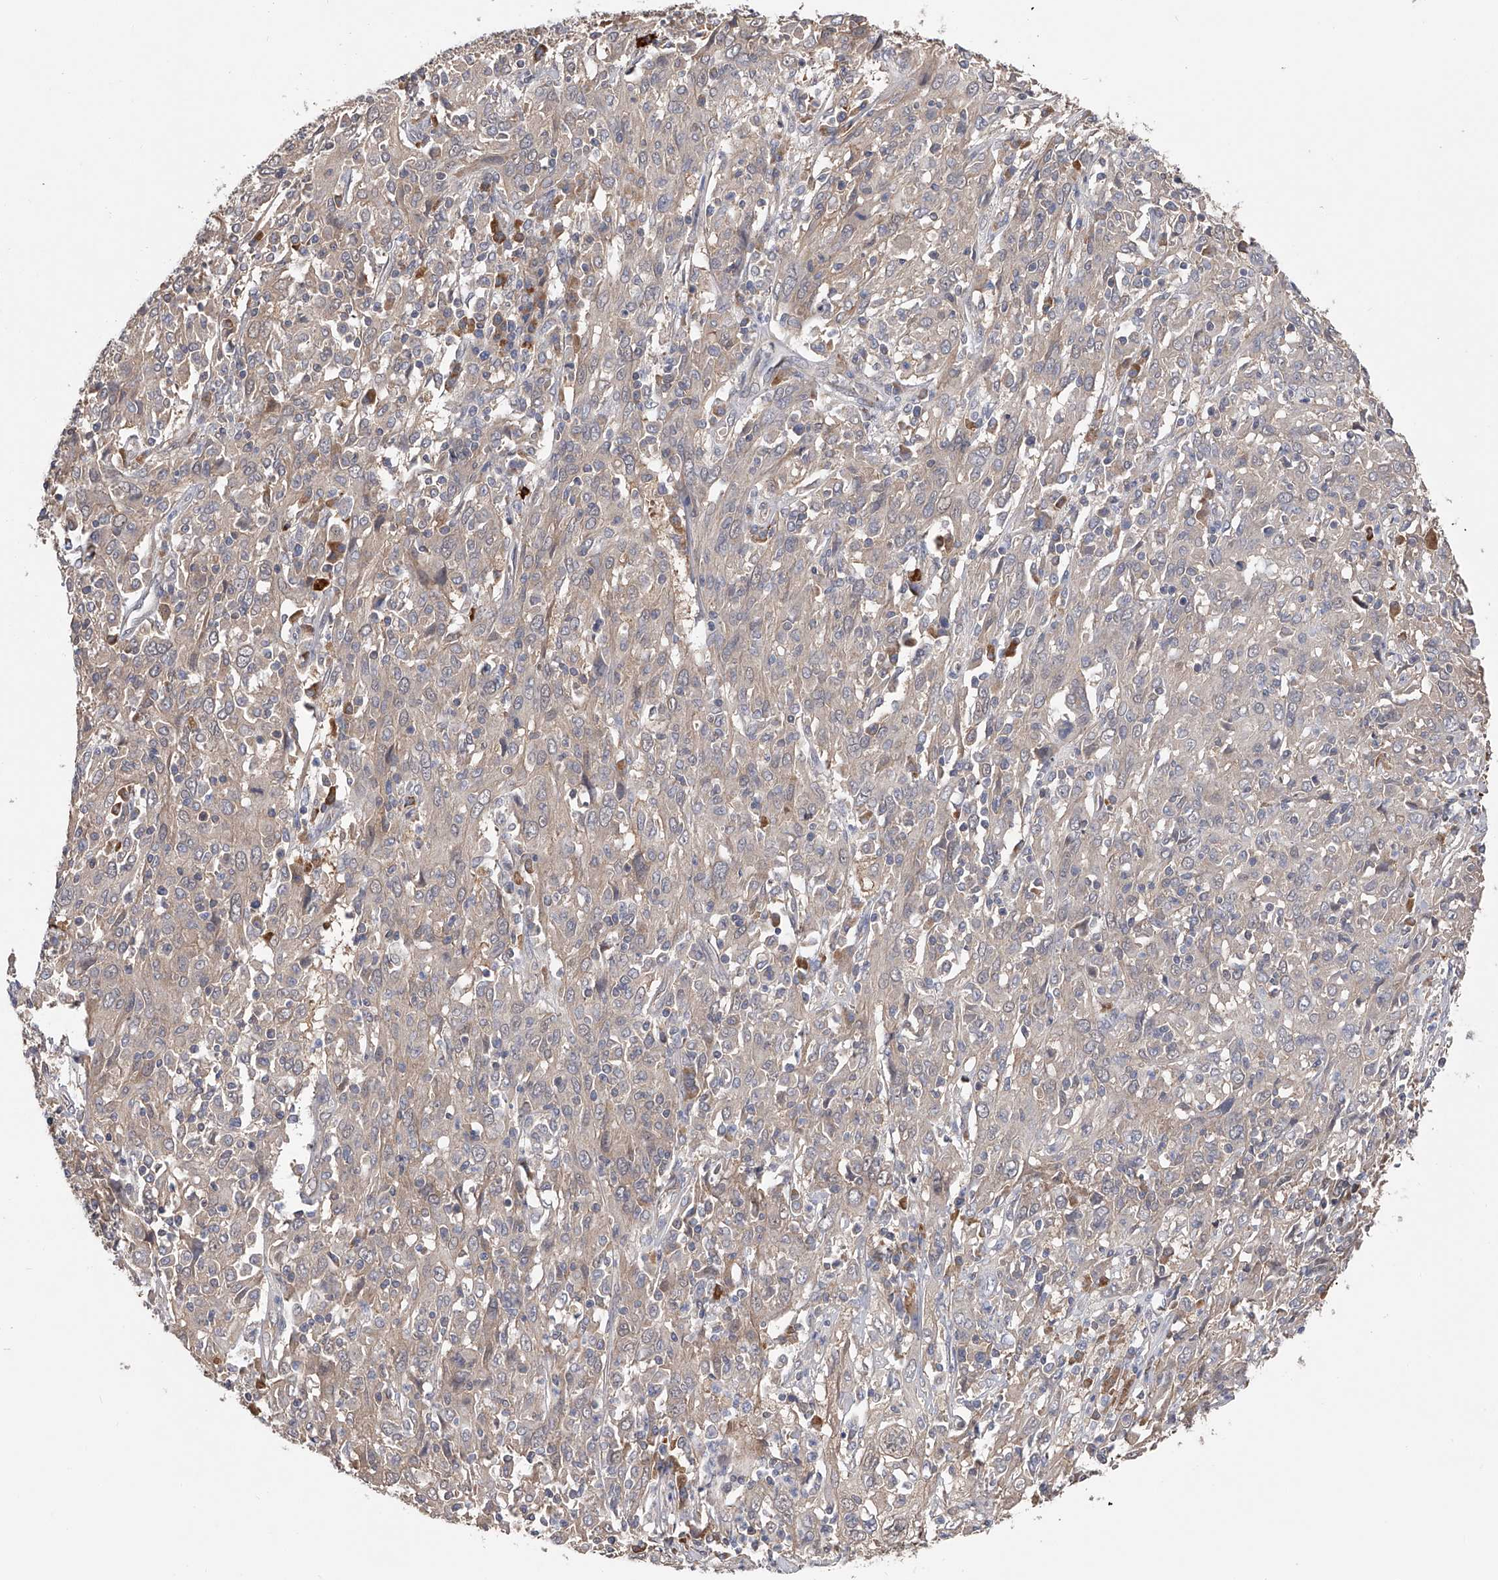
{"staining": {"intensity": "negative", "quantity": "none", "location": "none"}, "tissue": "cervical cancer", "cell_type": "Tumor cells", "image_type": "cancer", "snomed": [{"axis": "morphology", "description": "Squamous cell carcinoma, NOS"}, {"axis": "topography", "description": "Cervix"}], "caption": "This micrograph is of cervical cancer (squamous cell carcinoma) stained with immunohistochemistry (IHC) to label a protein in brown with the nuclei are counter-stained blue. There is no expression in tumor cells. (DAB immunohistochemistry with hematoxylin counter stain).", "gene": "CFAP298", "patient": {"sex": "female", "age": 46}}